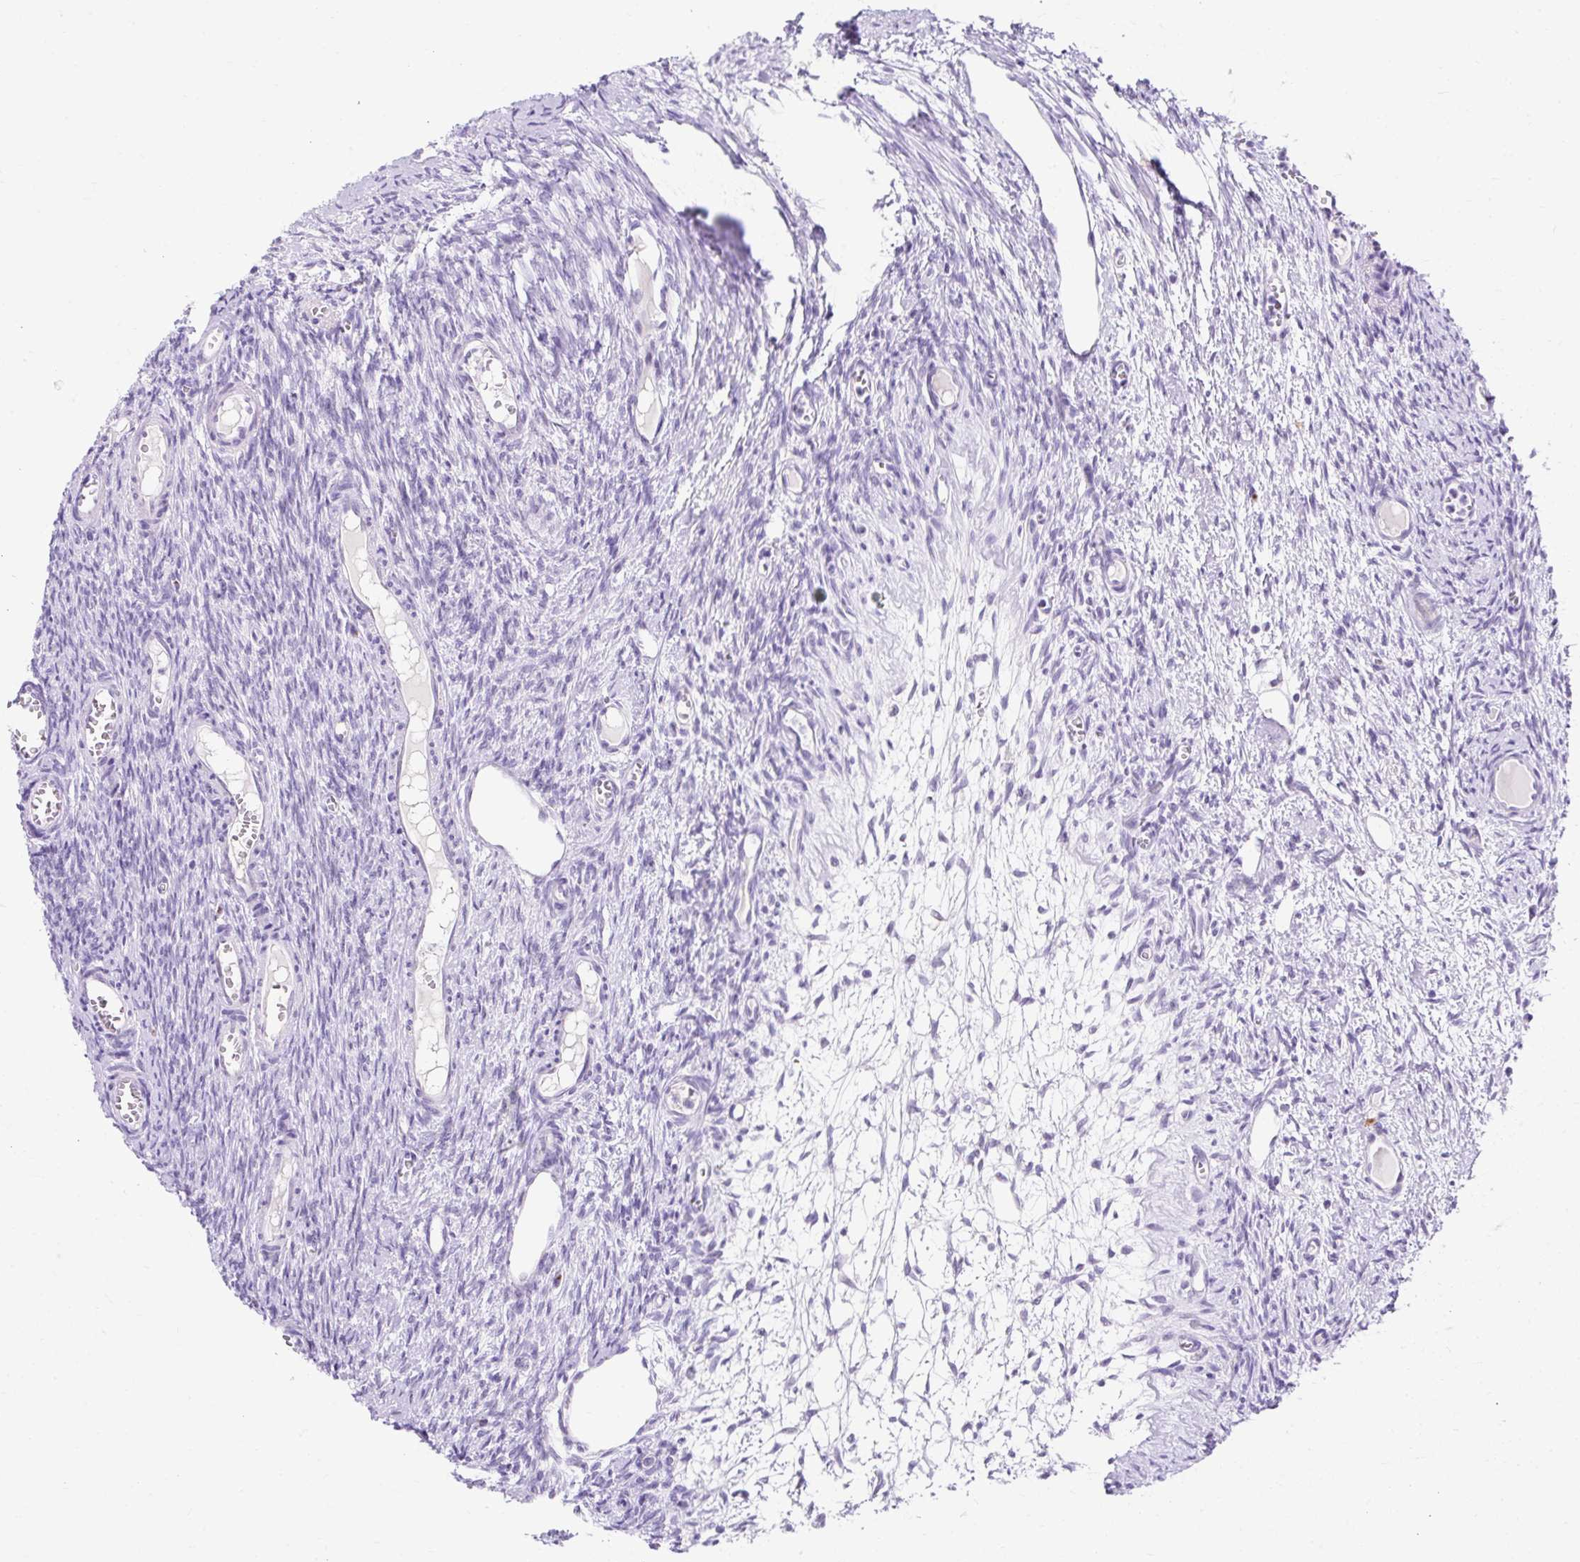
{"staining": {"intensity": "negative", "quantity": "none", "location": "none"}, "tissue": "ovary", "cell_type": "Ovarian stroma cells", "image_type": "normal", "snomed": [{"axis": "morphology", "description": "Normal tissue, NOS"}, {"axis": "topography", "description": "Ovary"}], "caption": "Immunohistochemistry (IHC) micrograph of normal ovary stained for a protein (brown), which exhibits no staining in ovarian stroma cells. (Brightfield microscopy of DAB immunohistochemistry at high magnification).", "gene": "GOLGA8A", "patient": {"sex": "female", "age": 44}}